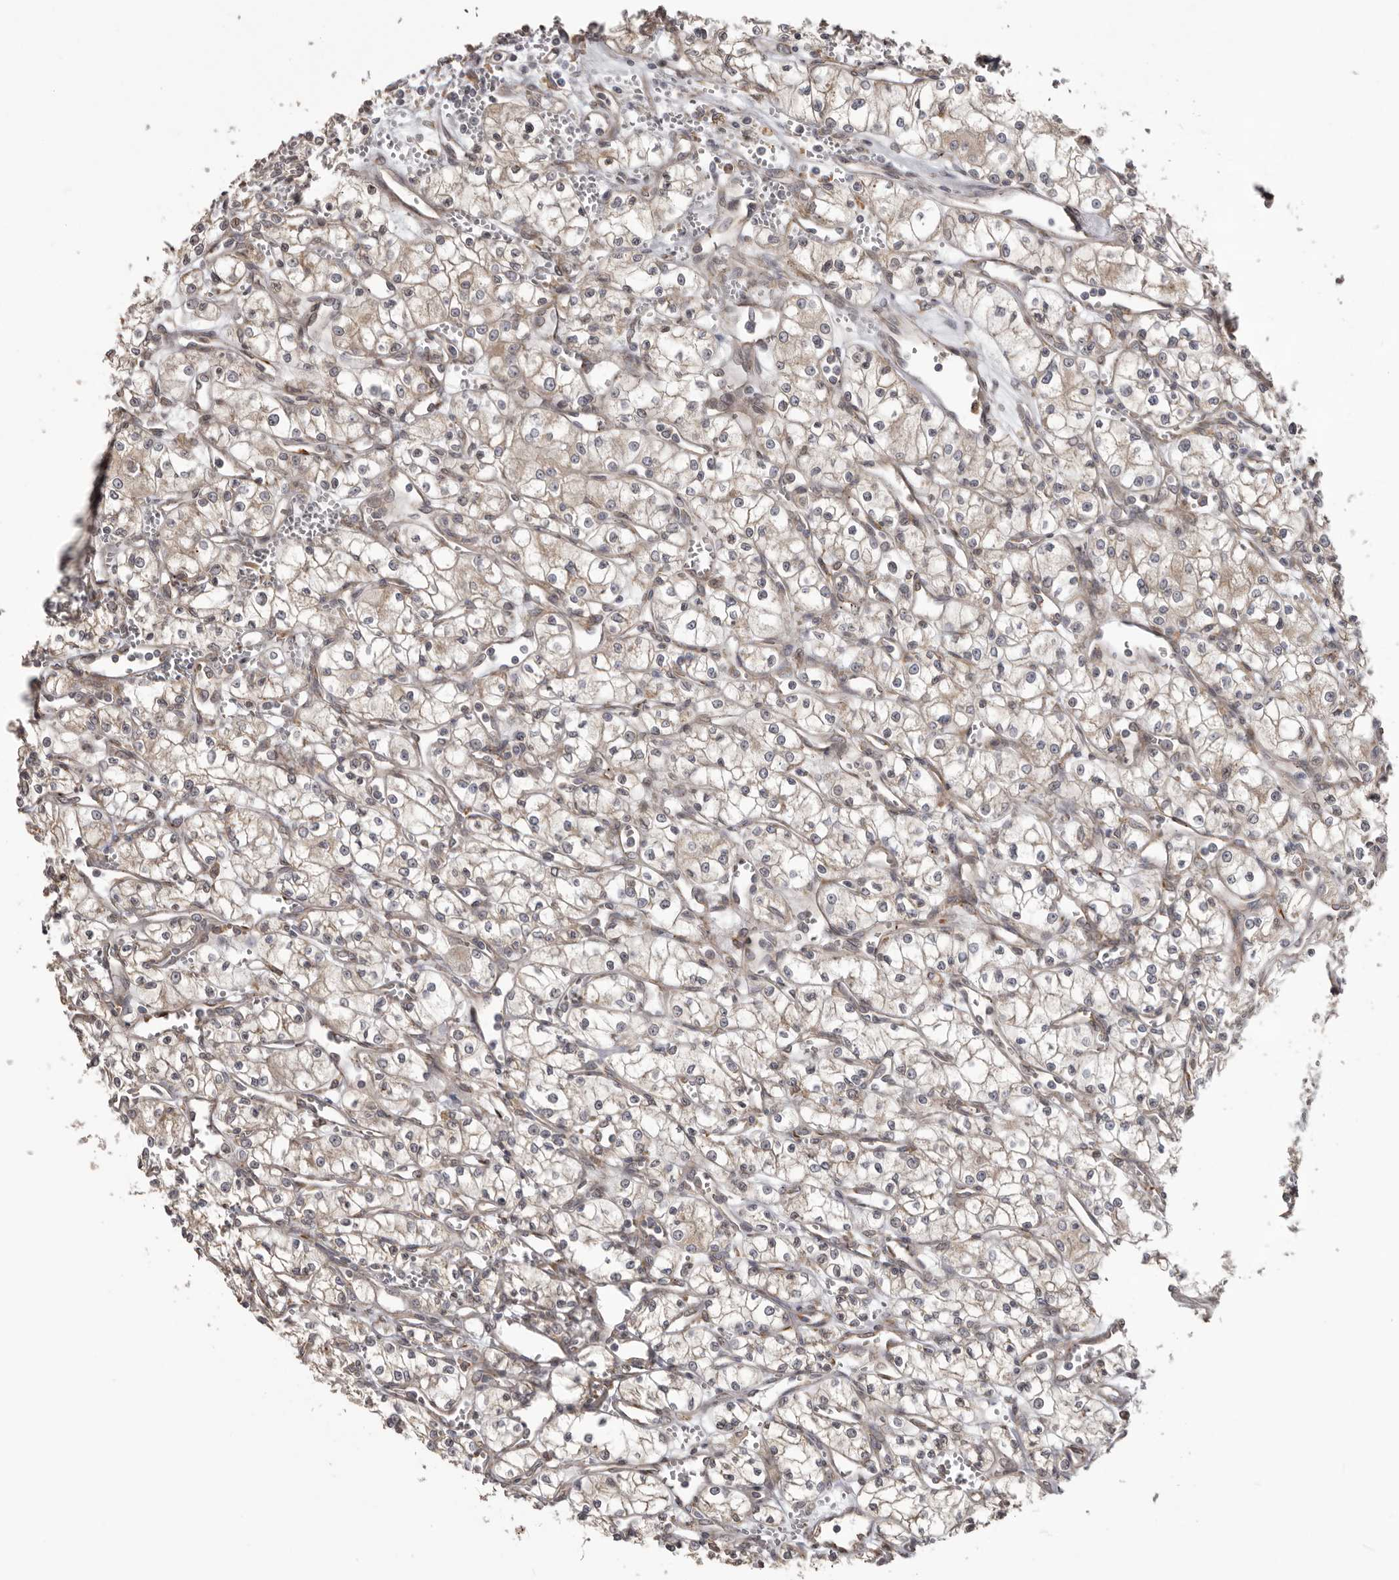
{"staining": {"intensity": "weak", "quantity": "<25%", "location": "cytoplasmic/membranous"}, "tissue": "renal cancer", "cell_type": "Tumor cells", "image_type": "cancer", "snomed": [{"axis": "morphology", "description": "Adenocarcinoma, NOS"}, {"axis": "topography", "description": "Kidney"}], "caption": "IHC of human renal adenocarcinoma exhibits no staining in tumor cells.", "gene": "NUP43", "patient": {"sex": "male", "age": 59}}